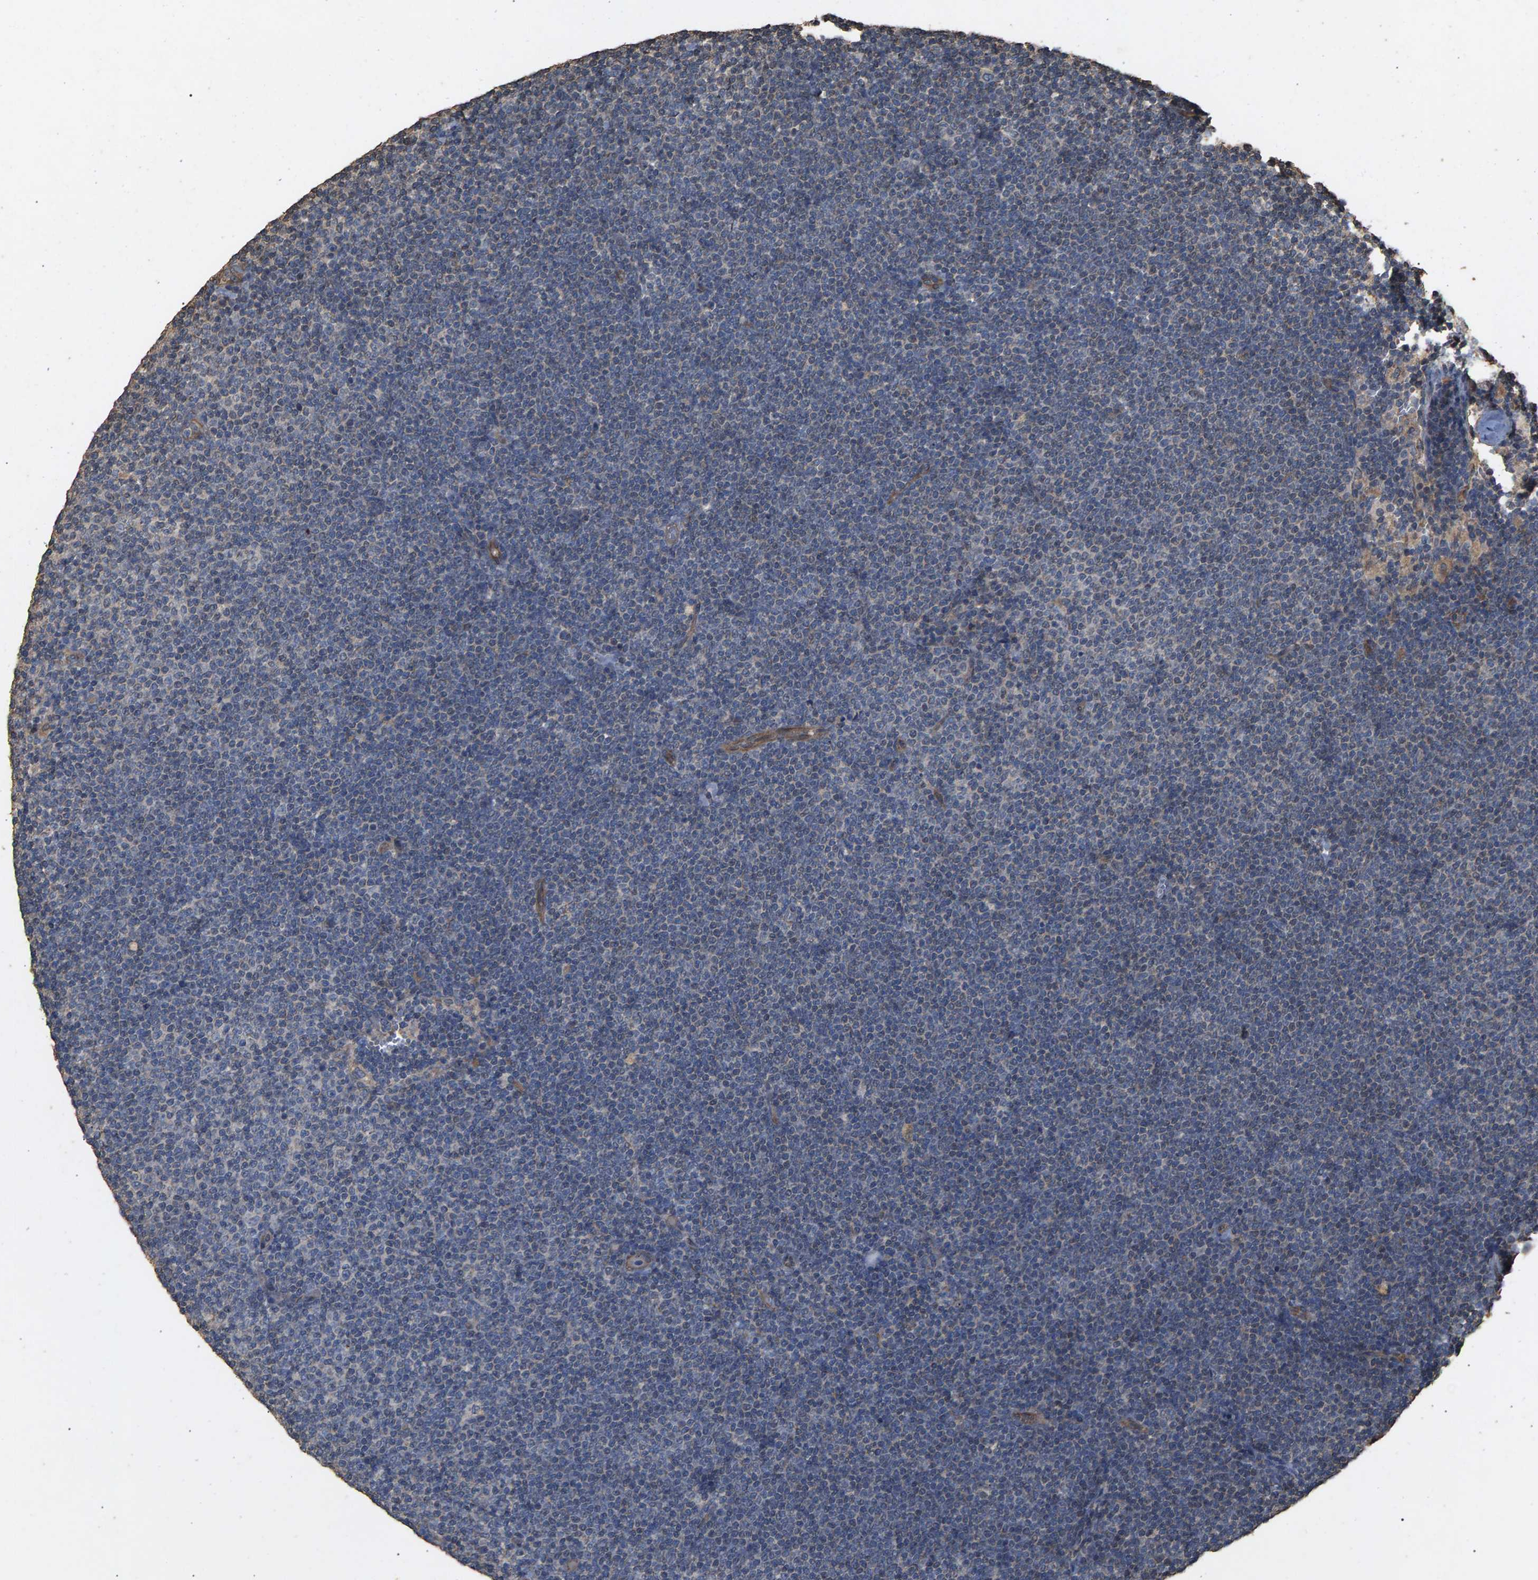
{"staining": {"intensity": "negative", "quantity": "none", "location": "none"}, "tissue": "lymphoma", "cell_type": "Tumor cells", "image_type": "cancer", "snomed": [{"axis": "morphology", "description": "Malignant lymphoma, non-Hodgkin's type, Low grade"}, {"axis": "topography", "description": "Lymph node"}], "caption": "Tumor cells are negative for brown protein staining in low-grade malignant lymphoma, non-Hodgkin's type.", "gene": "HTRA3", "patient": {"sex": "female", "age": 53}}